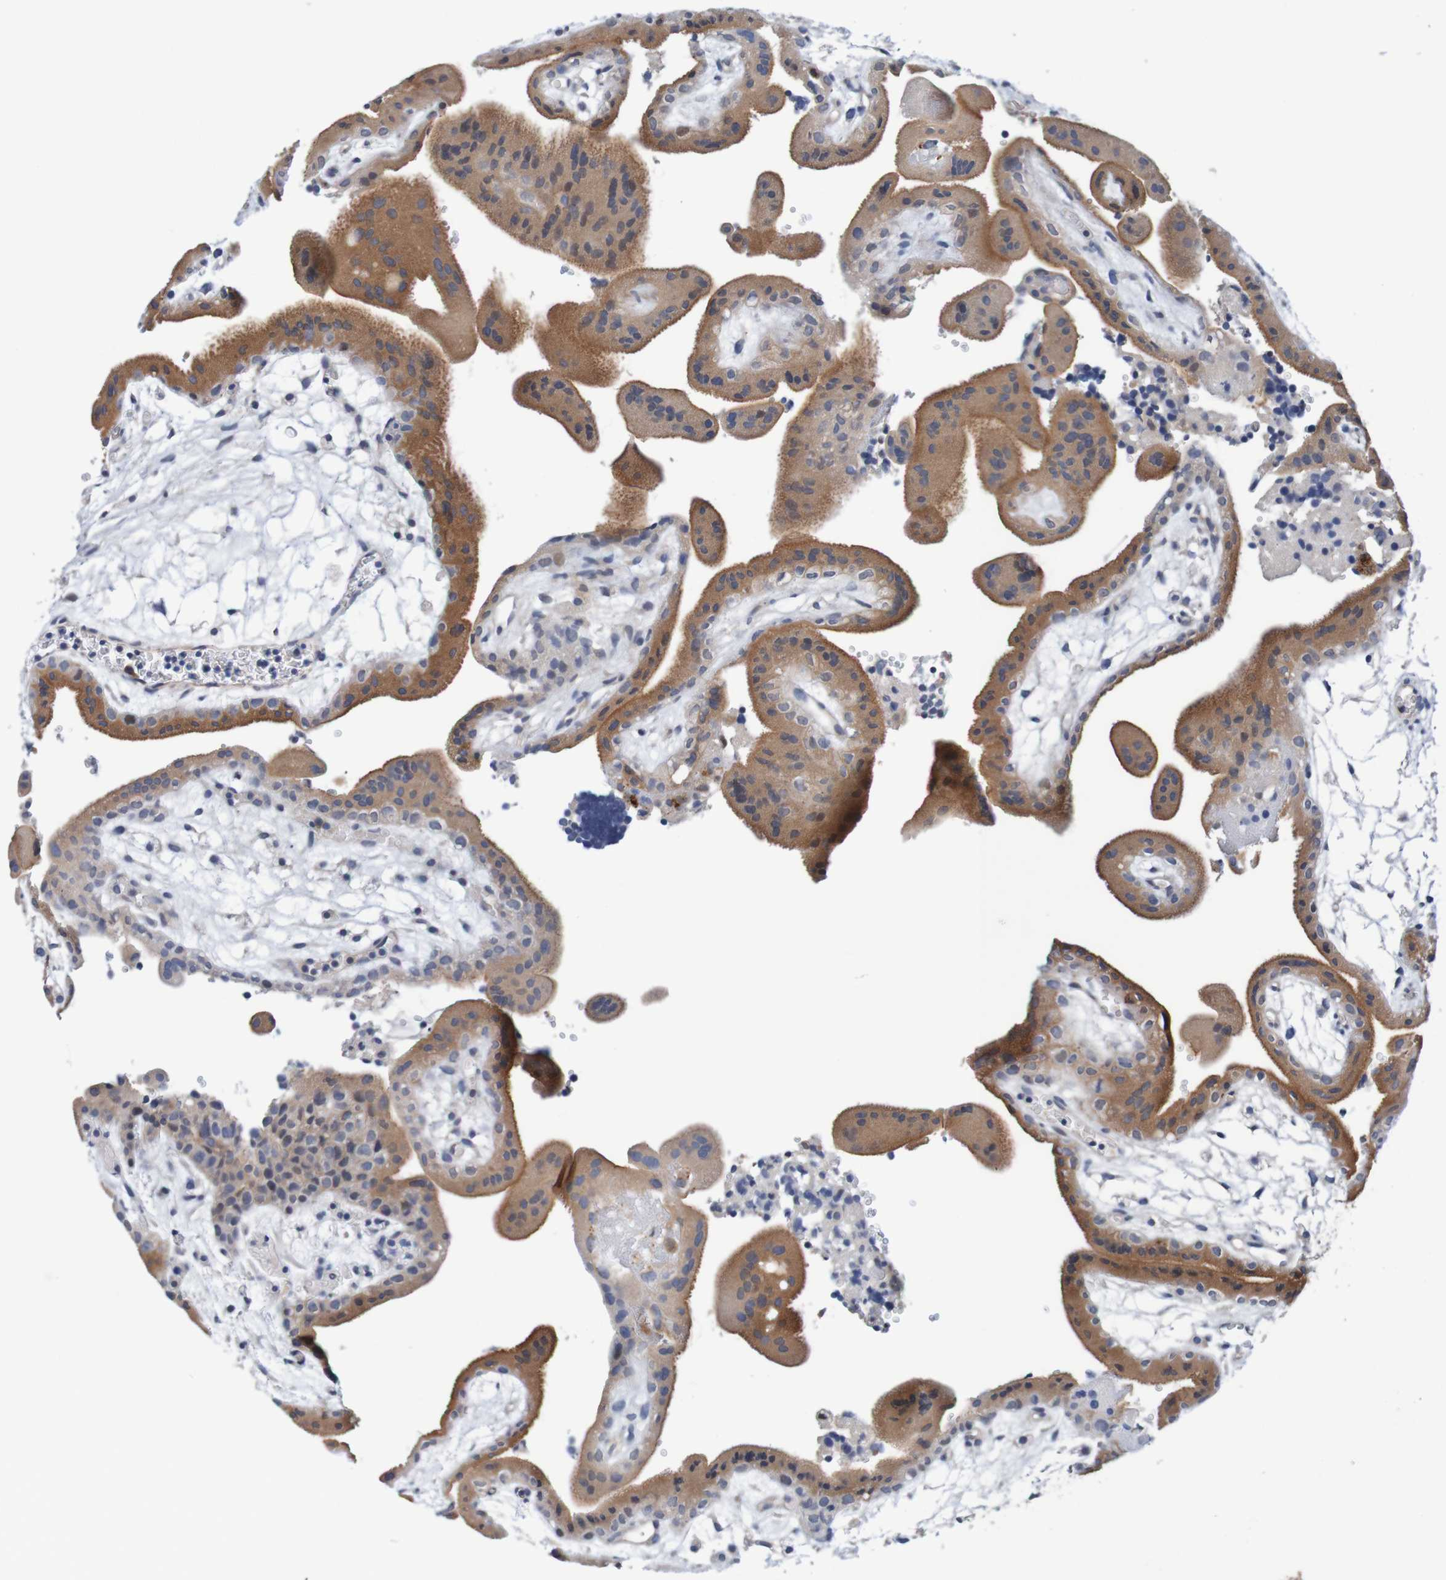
{"staining": {"intensity": "moderate", "quantity": ">75%", "location": "cytoplasmic/membranous"}, "tissue": "placenta", "cell_type": "Decidual cells", "image_type": "normal", "snomed": [{"axis": "morphology", "description": "Normal tissue, NOS"}, {"axis": "topography", "description": "Placenta"}], "caption": "Immunohistochemical staining of normal placenta reveals >75% levels of moderate cytoplasmic/membranous protein expression in about >75% of decidual cells. (DAB IHC with brightfield microscopy, high magnification).", "gene": "CPED1", "patient": {"sex": "female", "age": 18}}